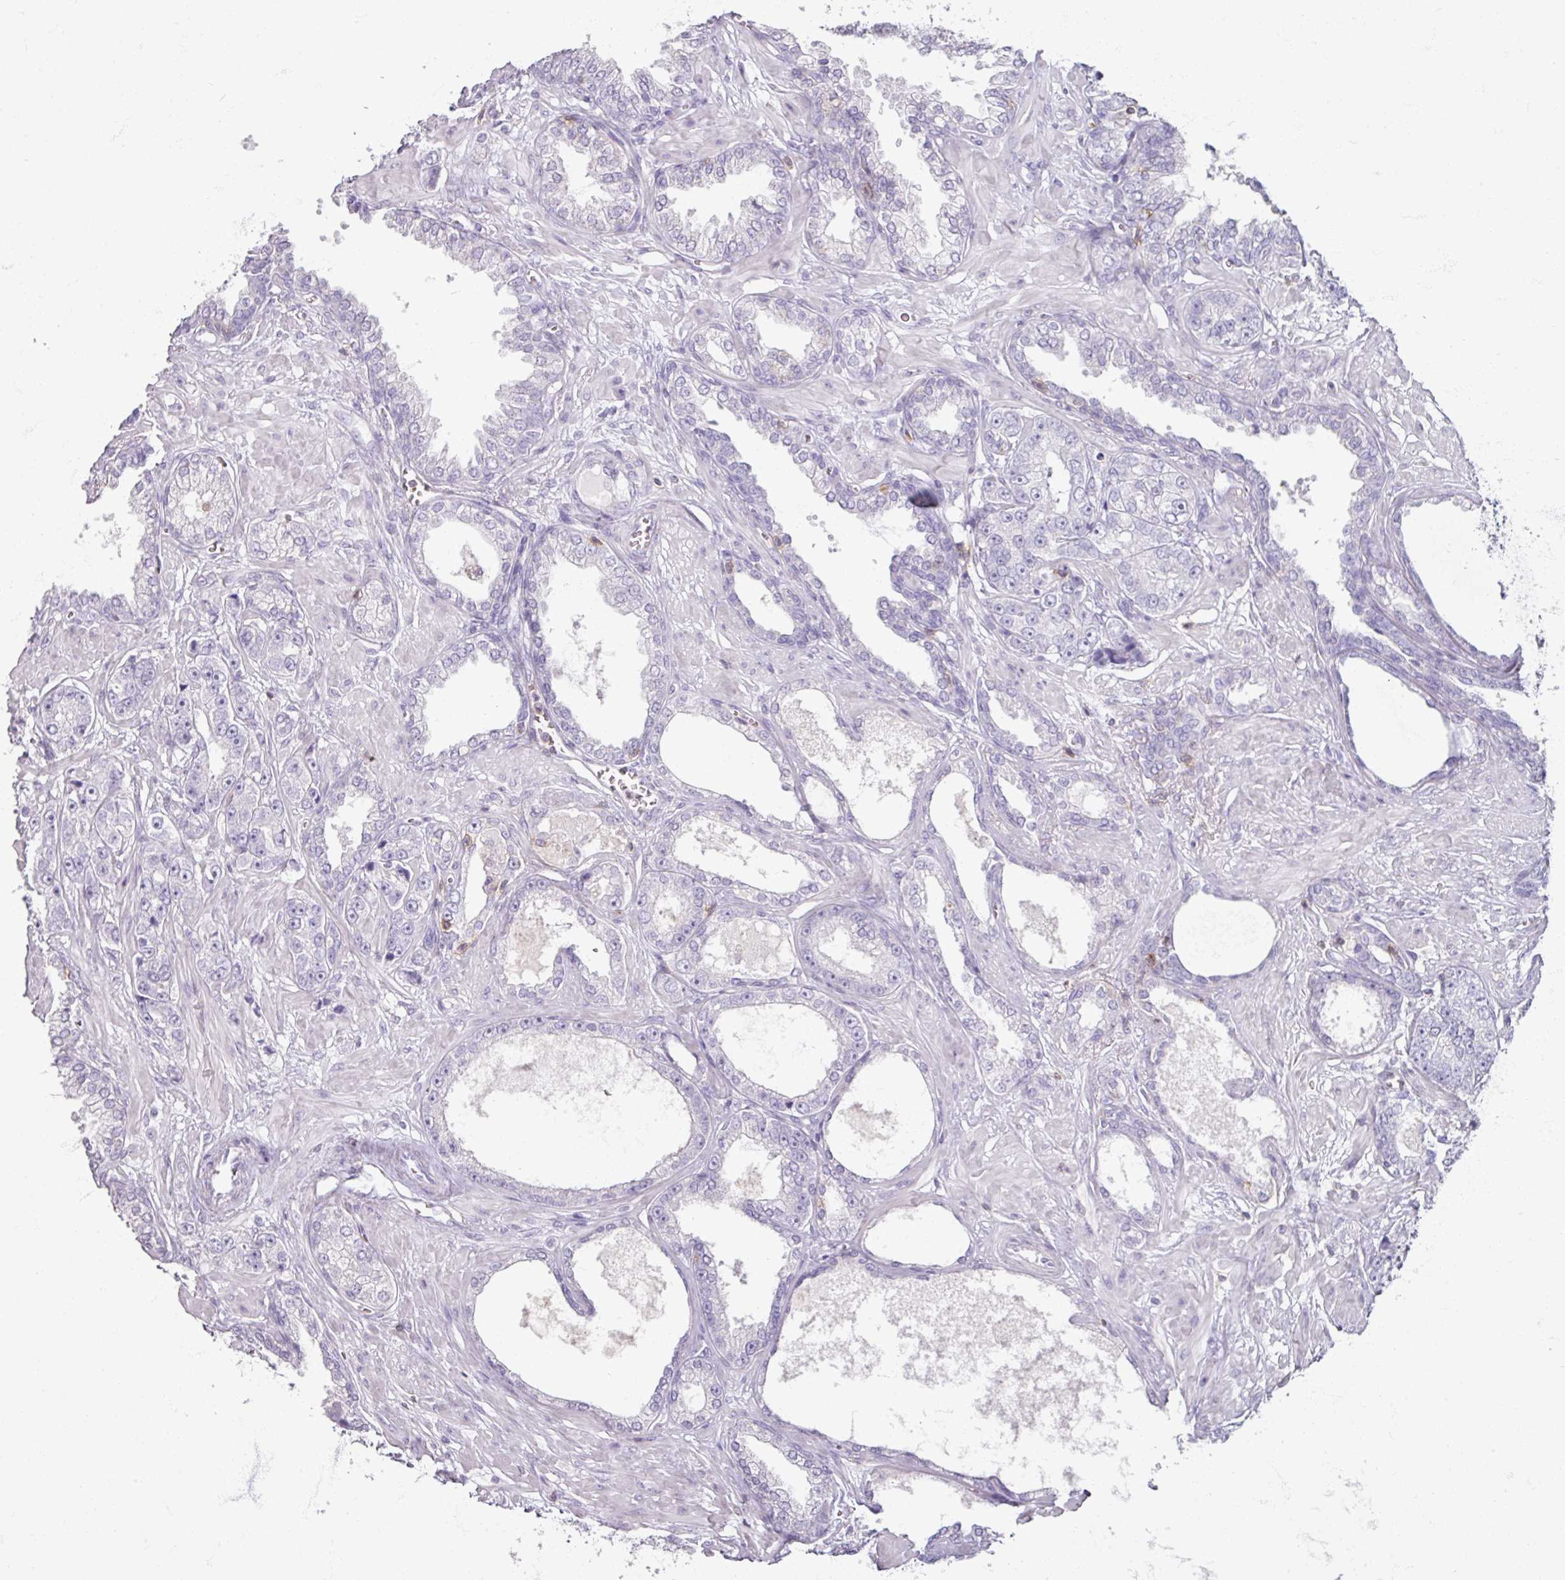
{"staining": {"intensity": "negative", "quantity": "none", "location": "none"}, "tissue": "prostate cancer", "cell_type": "Tumor cells", "image_type": "cancer", "snomed": [{"axis": "morphology", "description": "Adenocarcinoma, High grade"}, {"axis": "topography", "description": "Prostate"}], "caption": "This is an immunohistochemistry (IHC) histopathology image of prostate cancer. There is no staining in tumor cells.", "gene": "PTPRC", "patient": {"sex": "male", "age": 71}}